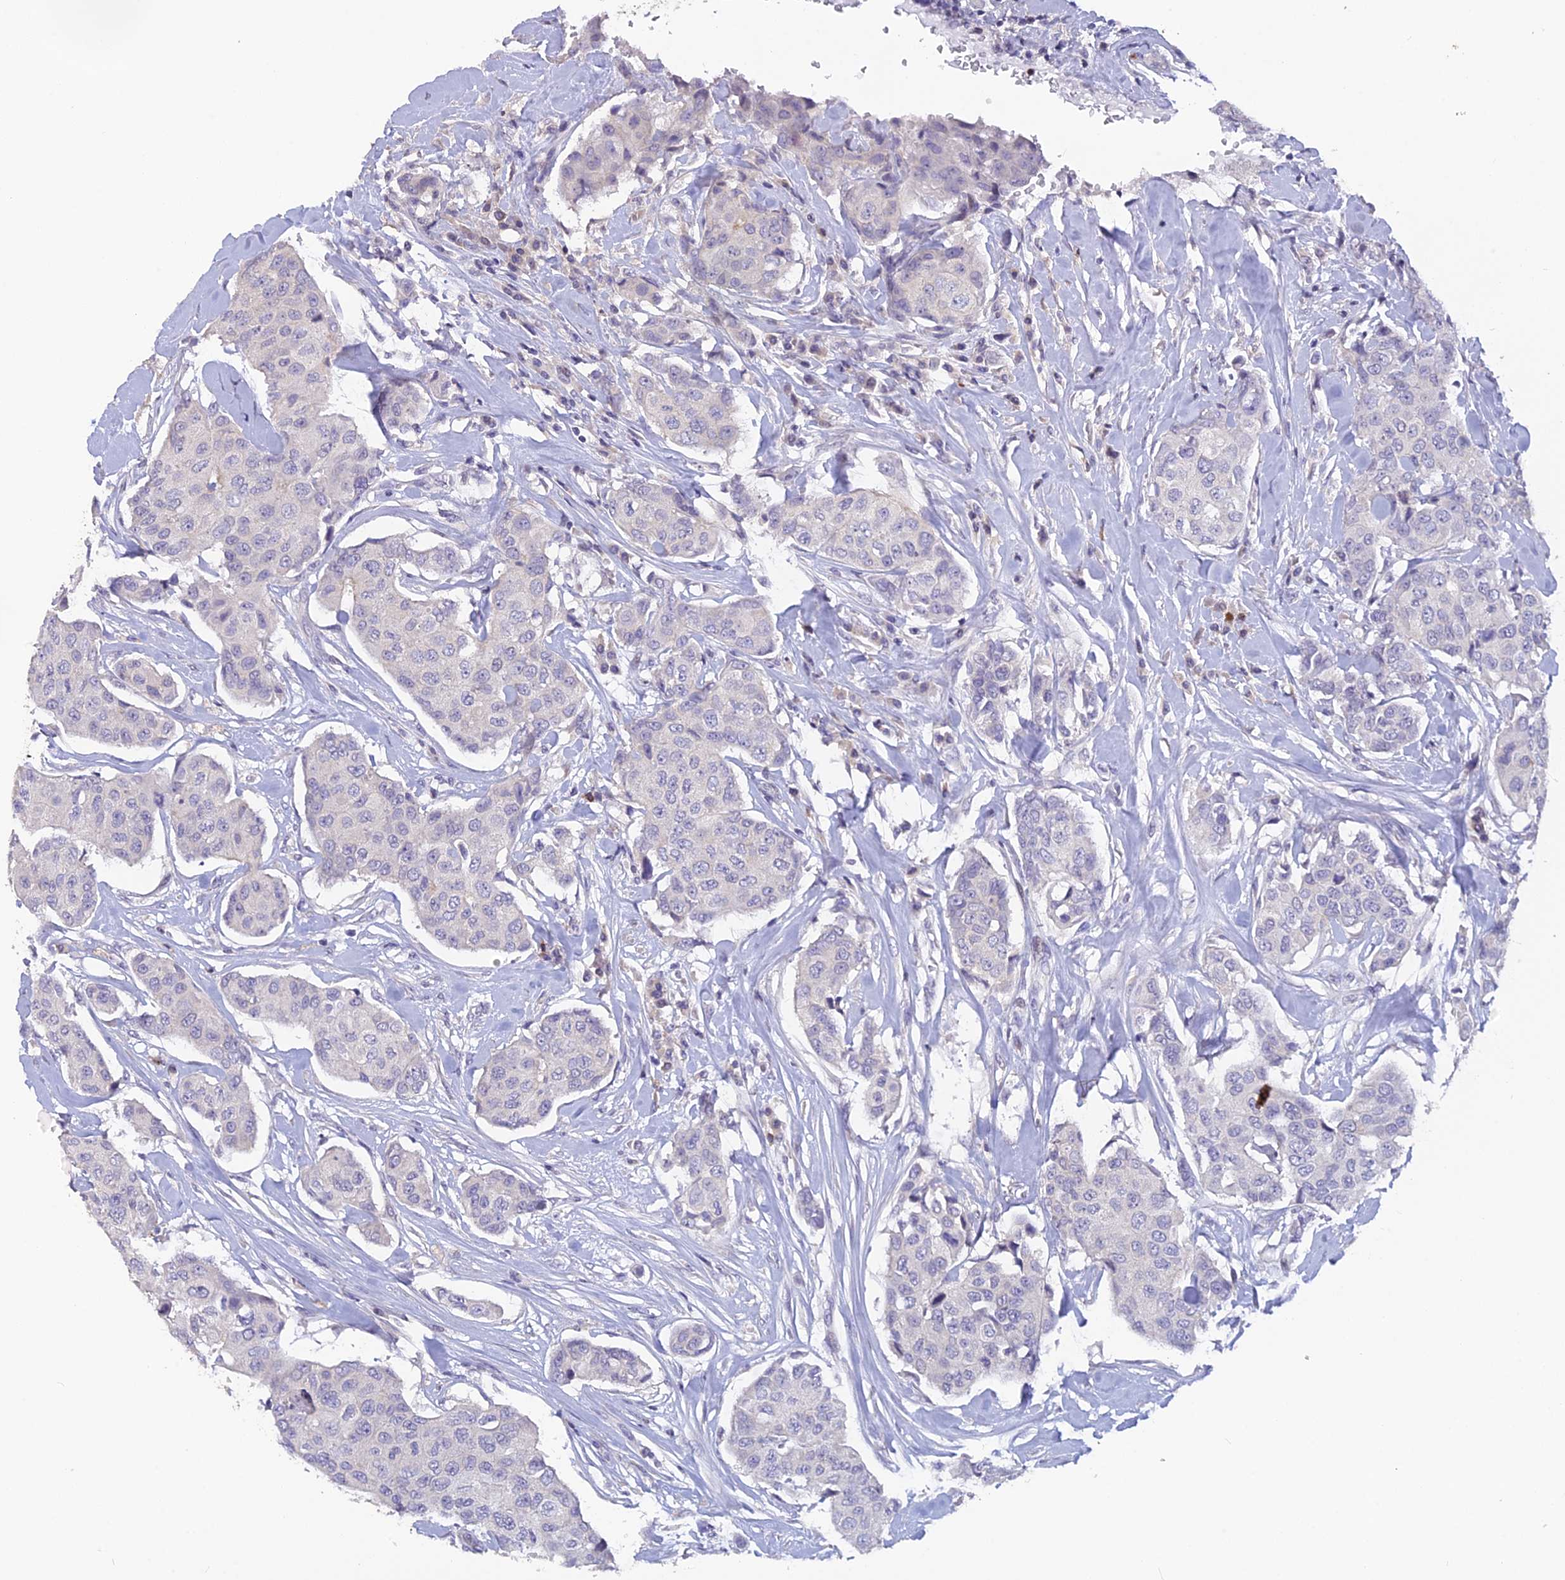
{"staining": {"intensity": "negative", "quantity": "none", "location": "none"}, "tissue": "breast cancer", "cell_type": "Tumor cells", "image_type": "cancer", "snomed": [{"axis": "morphology", "description": "Duct carcinoma"}, {"axis": "topography", "description": "Breast"}], "caption": "Breast cancer (infiltrating ductal carcinoma) was stained to show a protein in brown. There is no significant staining in tumor cells.", "gene": "TMEM134", "patient": {"sex": "female", "age": 80}}